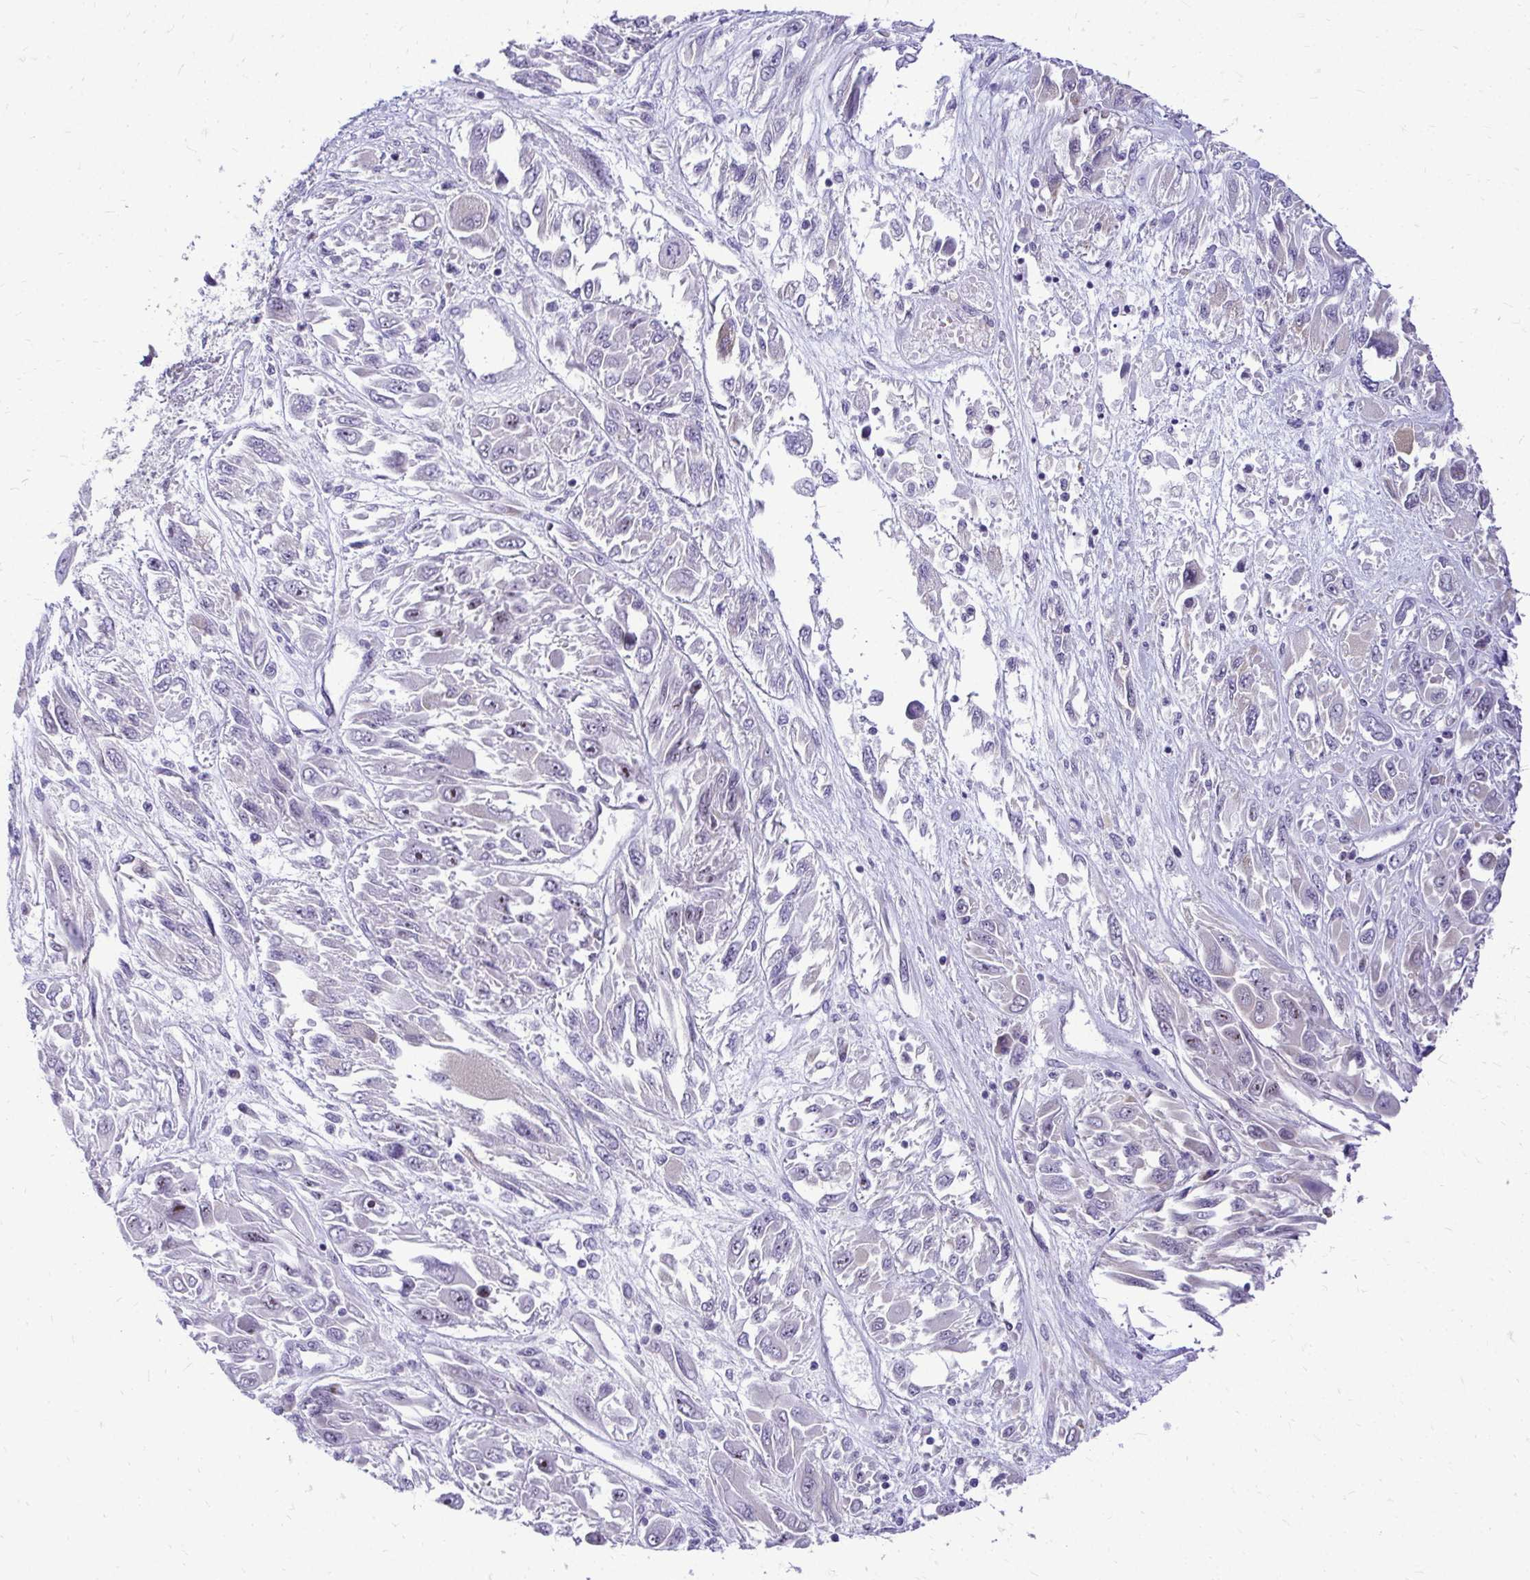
{"staining": {"intensity": "negative", "quantity": "none", "location": "none"}, "tissue": "melanoma", "cell_type": "Tumor cells", "image_type": "cancer", "snomed": [{"axis": "morphology", "description": "Malignant melanoma, NOS"}, {"axis": "topography", "description": "Skin"}], "caption": "Histopathology image shows no significant protein staining in tumor cells of melanoma.", "gene": "NIFK", "patient": {"sex": "female", "age": 91}}